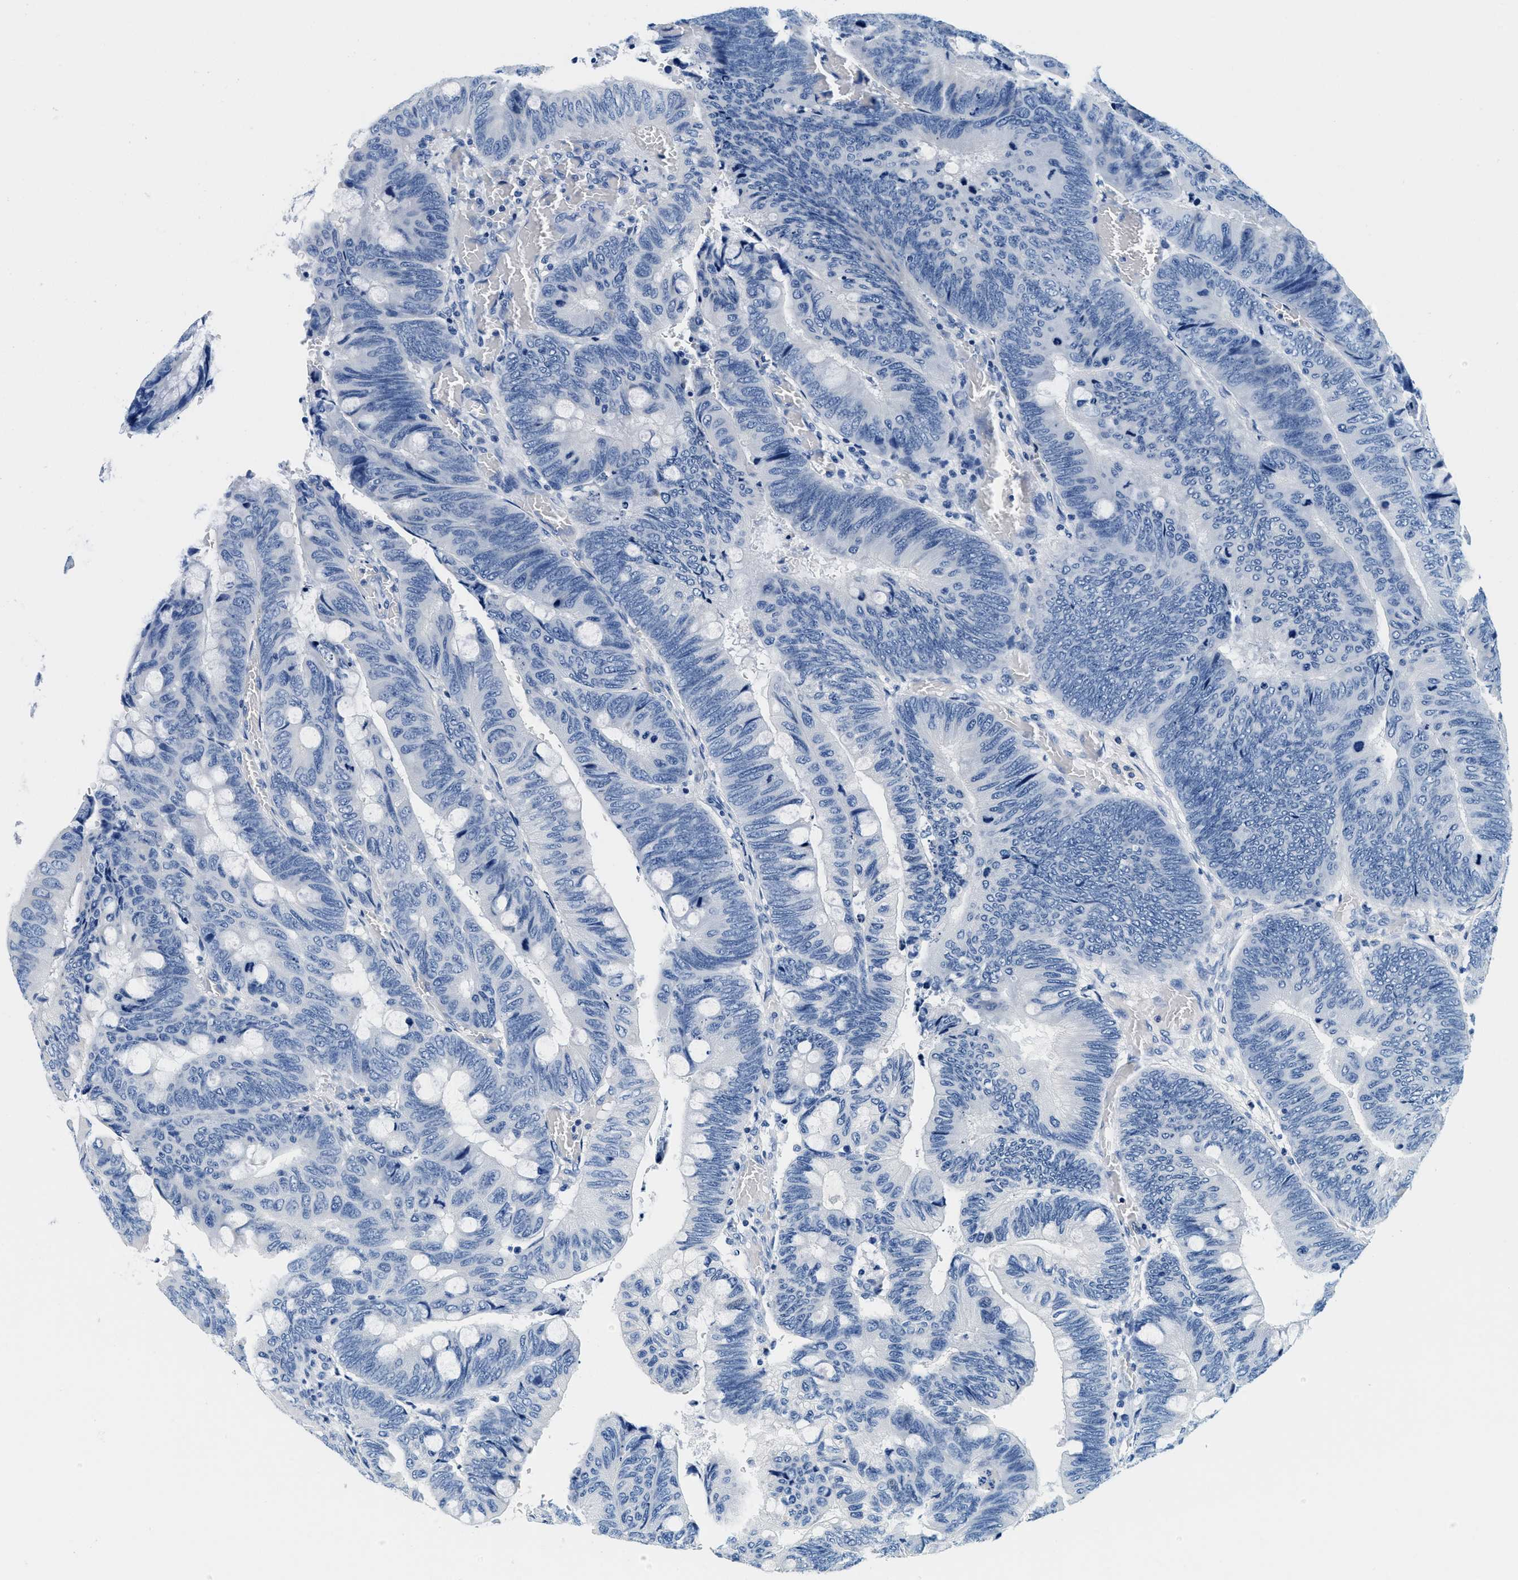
{"staining": {"intensity": "negative", "quantity": "none", "location": "none"}, "tissue": "colorectal cancer", "cell_type": "Tumor cells", "image_type": "cancer", "snomed": [{"axis": "morphology", "description": "Normal tissue, NOS"}, {"axis": "morphology", "description": "Adenocarcinoma, NOS"}, {"axis": "topography", "description": "Rectum"}, {"axis": "topography", "description": "Peripheral nerve tissue"}], "caption": "There is no significant positivity in tumor cells of colorectal adenocarcinoma.", "gene": "GSTM3", "patient": {"sex": "male", "age": 92}}